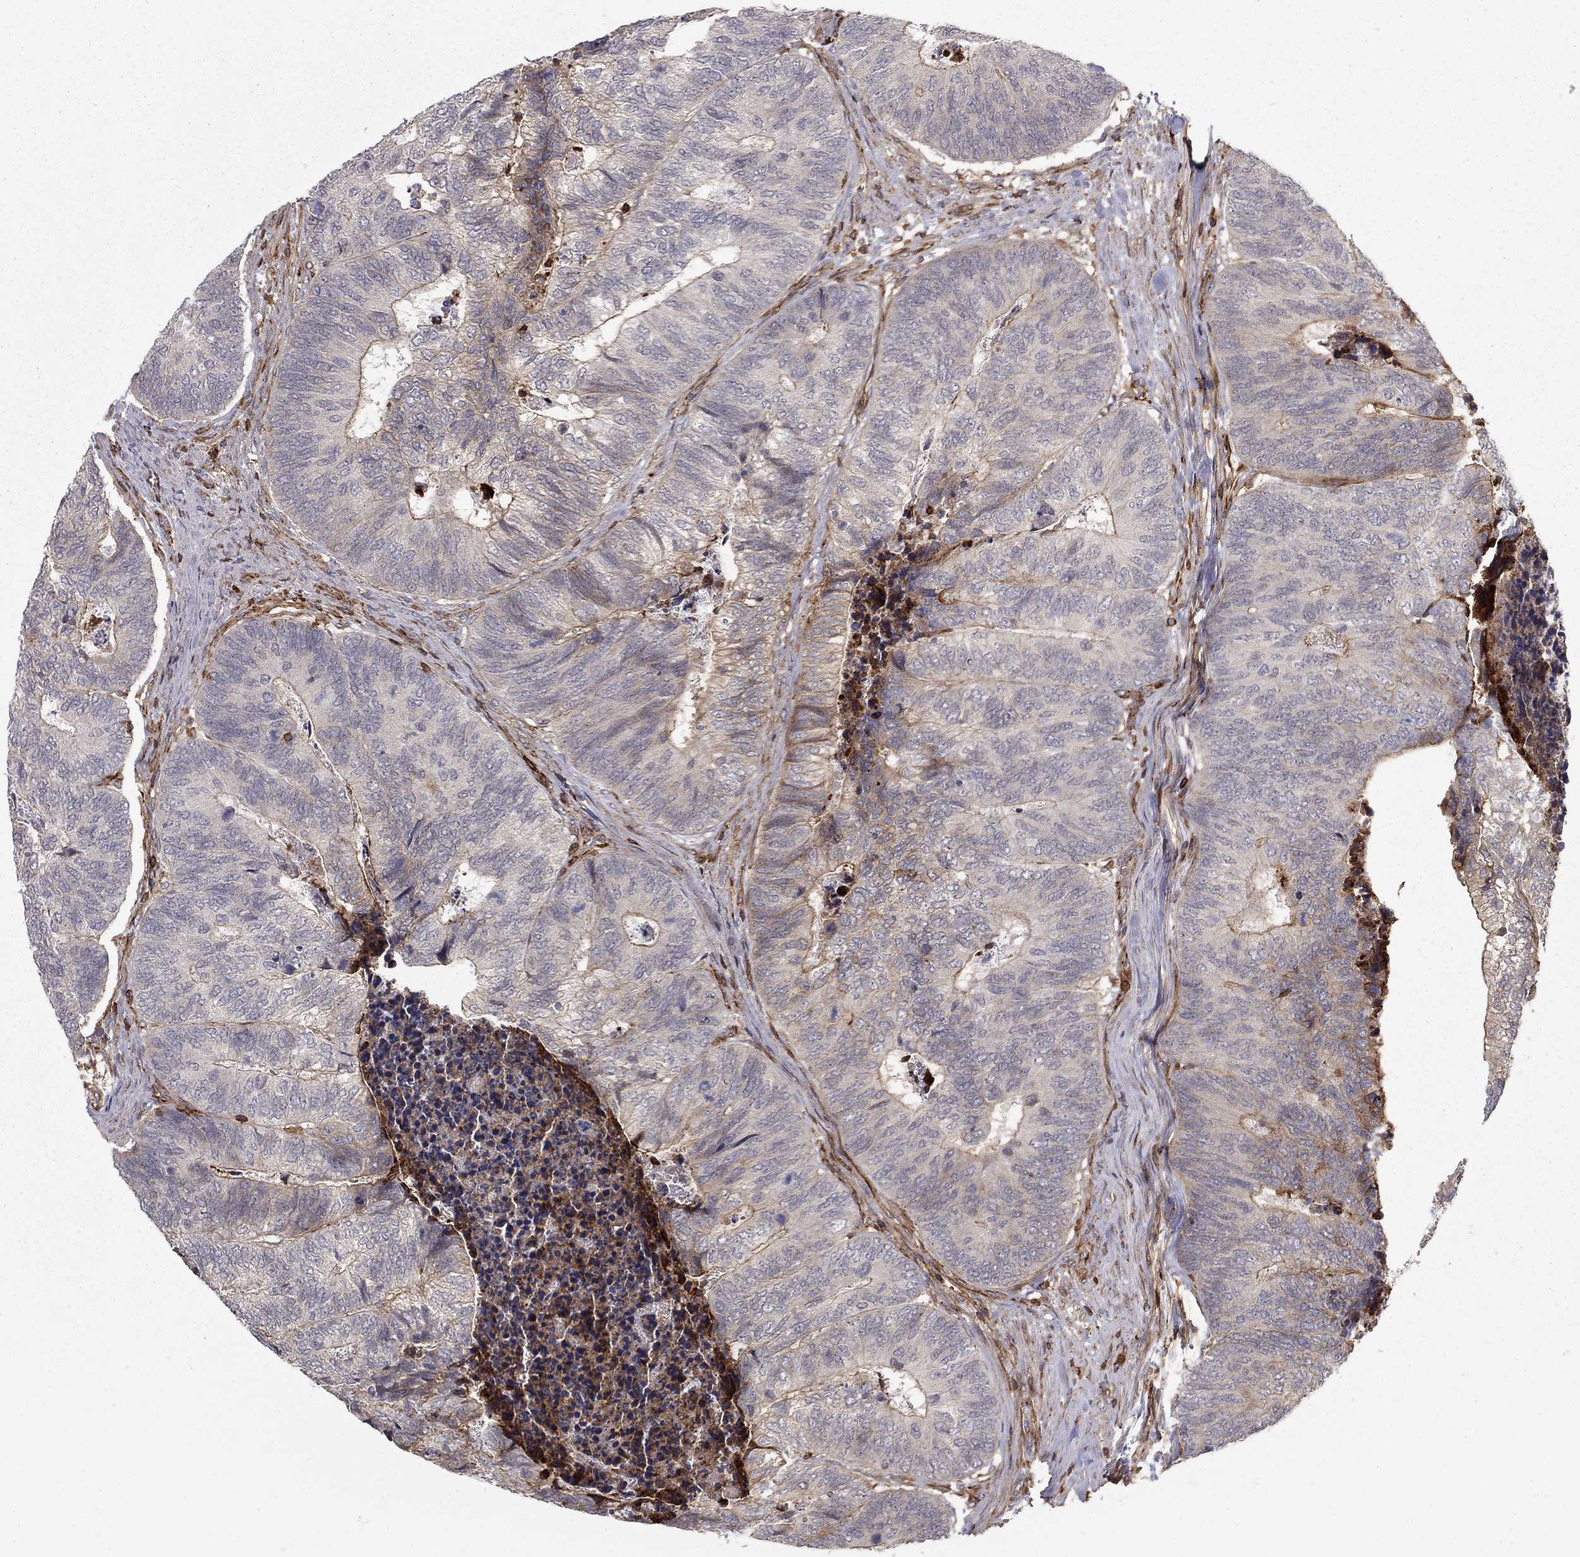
{"staining": {"intensity": "moderate", "quantity": "25%-75%", "location": "cytoplasmic/membranous"}, "tissue": "colorectal cancer", "cell_type": "Tumor cells", "image_type": "cancer", "snomed": [{"axis": "morphology", "description": "Adenocarcinoma, NOS"}, {"axis": "topography", "description": "Colon"}], "caption": "This photomicrograph demonstrates adenocarcinoma (colorectal) stained with immunohistochemistry (IHC) to label a protein in brown. The cytoplasmic/membranous of tumor cells show moderate positivity for the protein. Nuclei are counter-stained blue.", "gene": "ADM", "patient": {"sex": "female", "age": 67}}